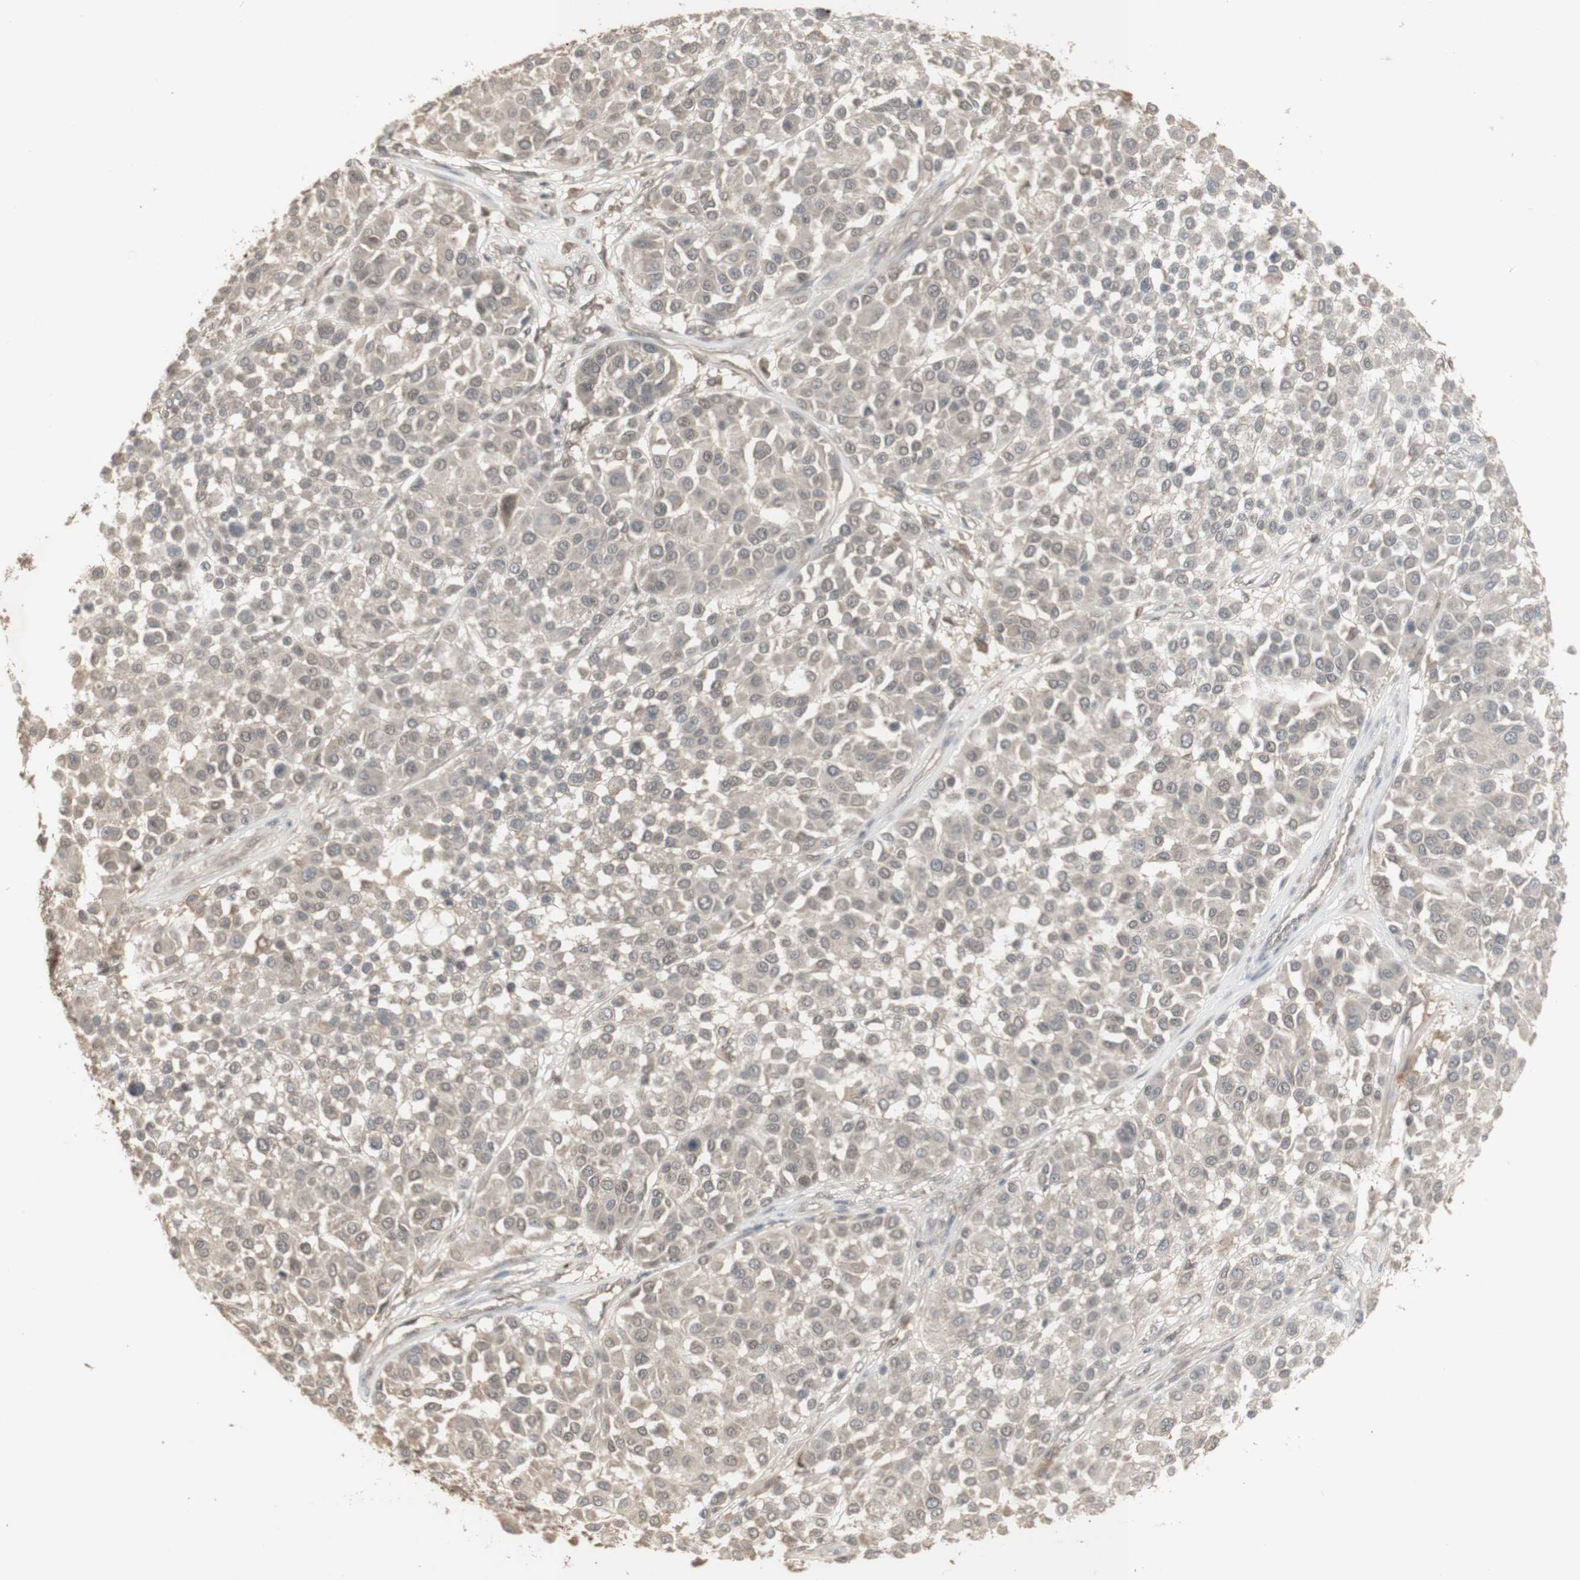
{"staining": {"intensity": "weak", "quantity": ">75%", "location": "cytoplasmic/membranous"}, "tissue": "melanoma", "cell_type": "Tumor cells", "image_type": "cancer", "snomed": [{"axis": "morphology", "description": "Malignant melanoma, Metastatic site"}, {"axis": "topography", "description": "Soft tissue"}], "caption": "Approximately >75% of tumor cells in human melanoma display weak cytoplasmic/membranous protein staining as visualized by brown immunohistochemical staining.", "gene": "ALOX12", "patient": {"sex": "male", "age": 41}}